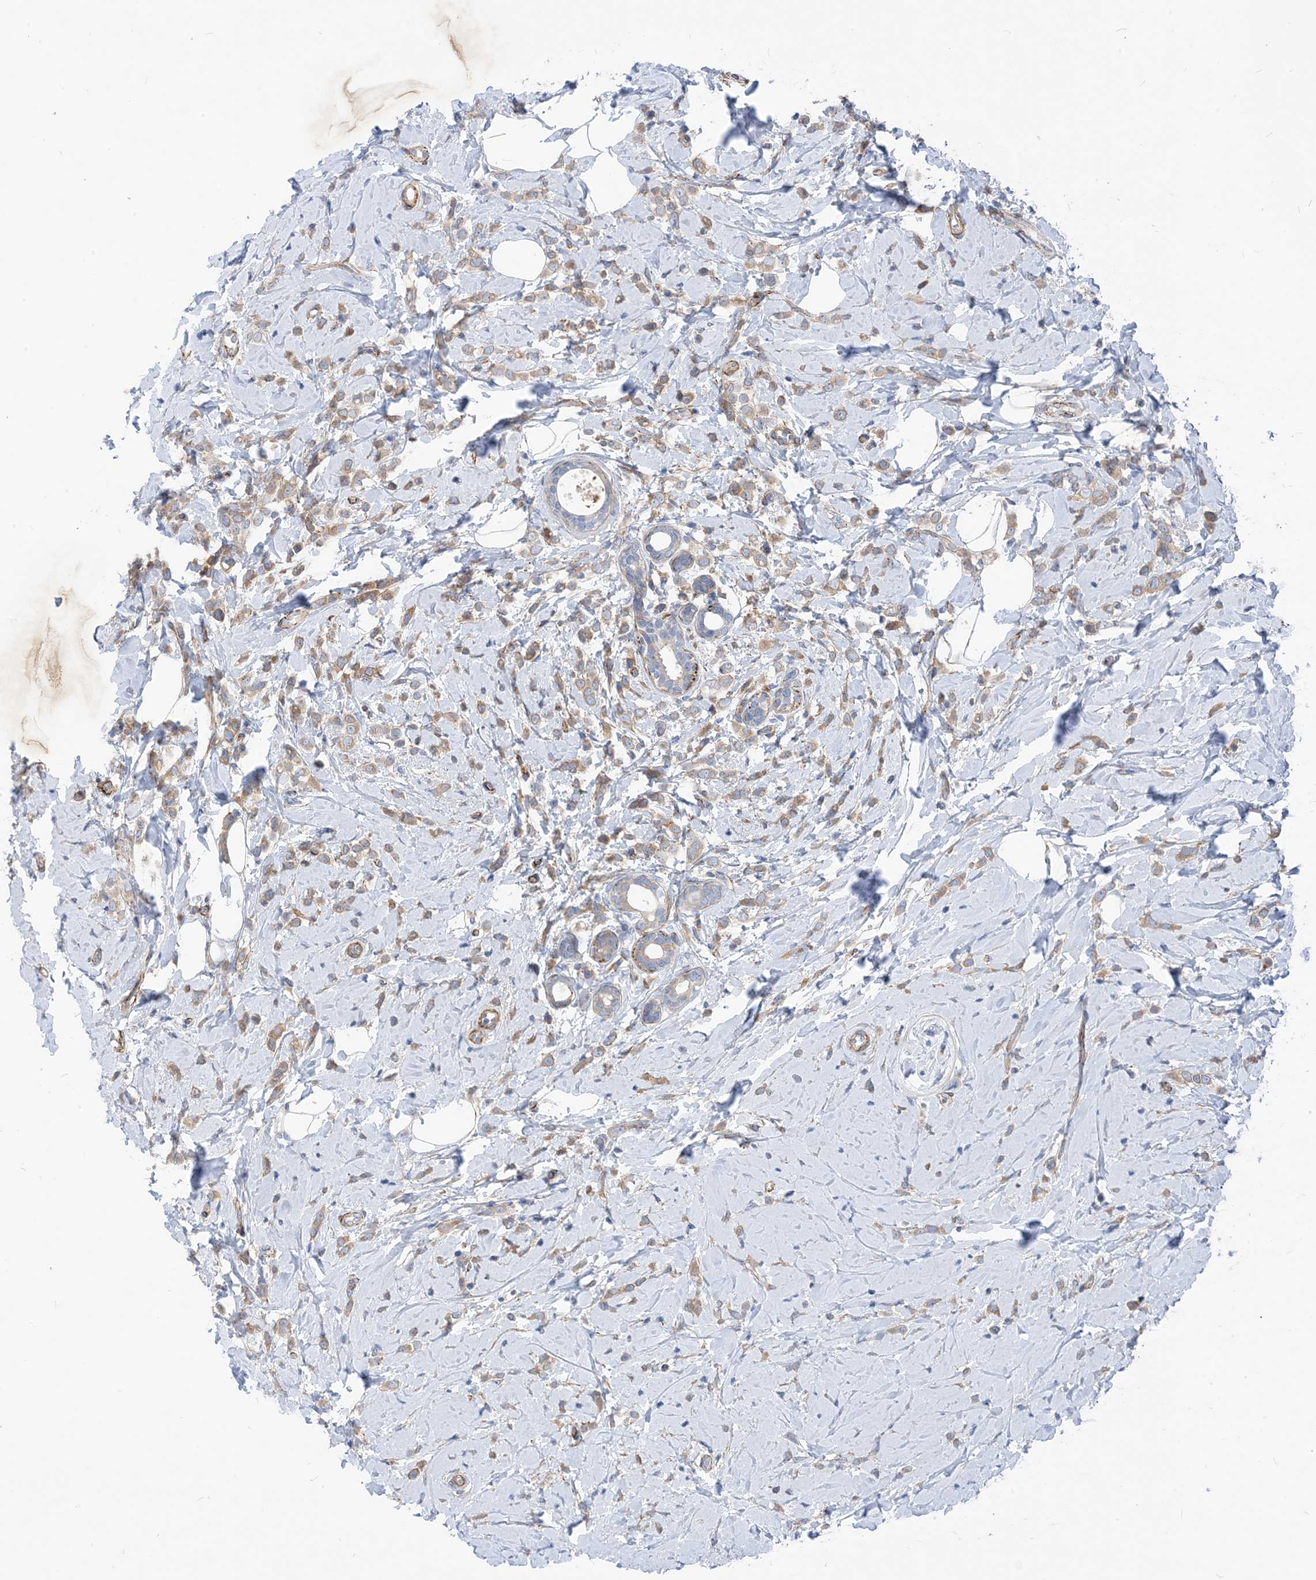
{"staining": {"intensity": "moderate", "quantity": ">75%", "location": "cytoplasmic/membranous"}, "tissue": "breast cancer", "cell_type": "Tumor cells", "image_type": "cancer", "snomed": [{"axis": "morphology", "description": "Lobular carcinoma"}, {"axis": "topography", "description": "Breast"}], "caption": "Tumor cells exhibit medium levels of moderate cytoplasmic/membranous staining in about >75% of cells in breast cancer (lobular carcinoma). (DAB (3,3'-diaminobenzidine) IHC with brightfield microscopy, high magnification).", "gene": "PLEKHA3", "patient": {"sex": "female", "age": 47}}